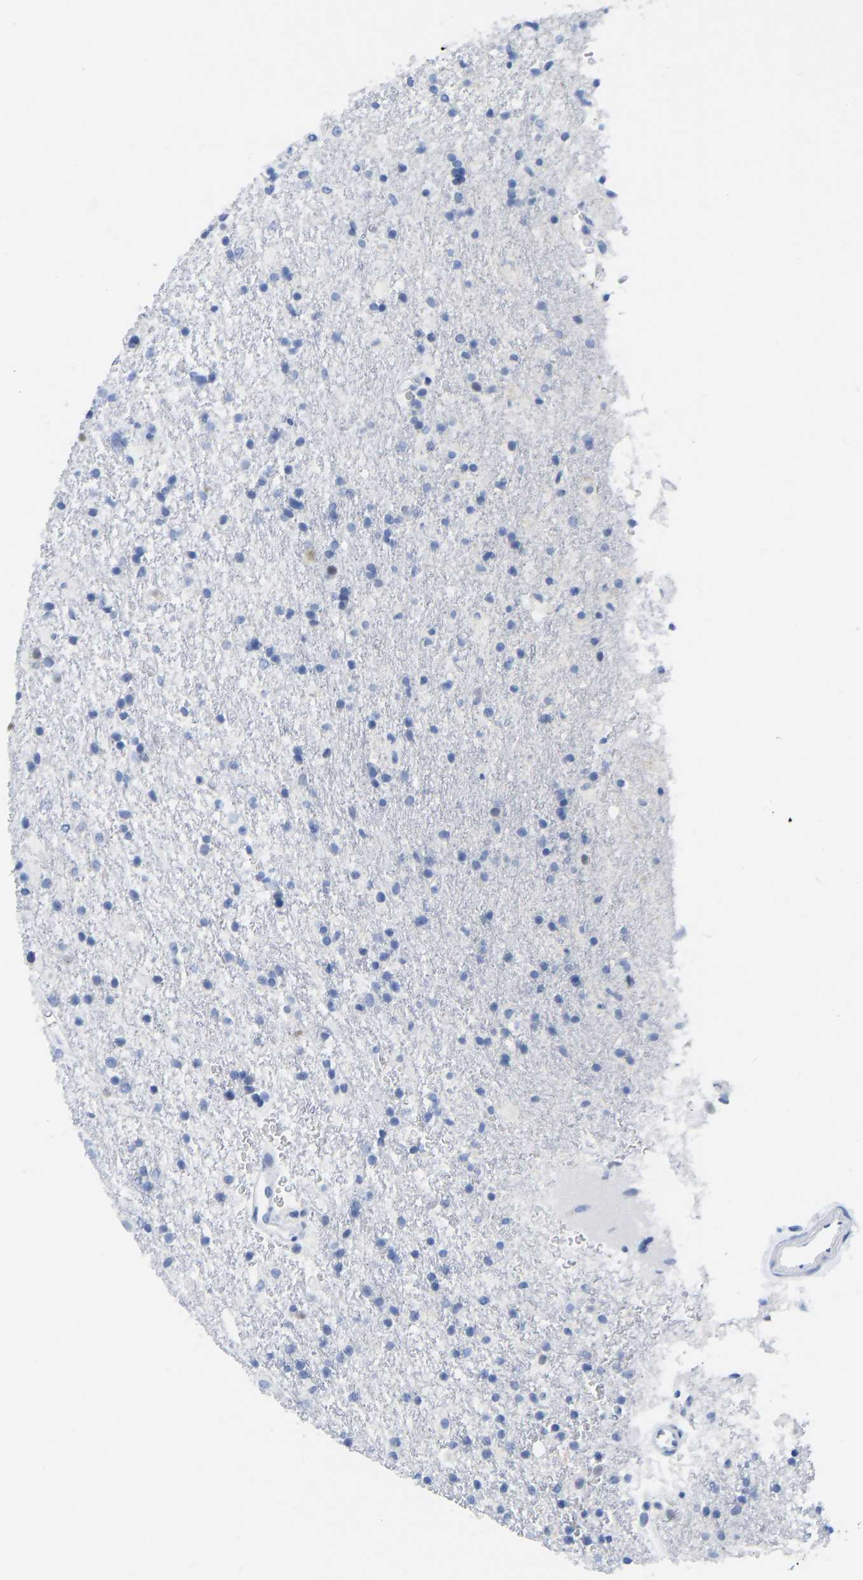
{"staining": {"intensity": "negative", "quantity": "none", "location": "none"}, "tissue": "glioma", "cell_type": "Tumor cells", "image_type": "cancer", "snomed": [{"axis": "morphology", "description": "Glioma, malignant, Low grade"}, {"axis": "topography", "description": "Brain"}], "caption": "This is a image of IHC staining of glioma, which shows no positivity in tumor cells.", "gene": "TCF7", "patient": {"sex": "male", "age": 65}}